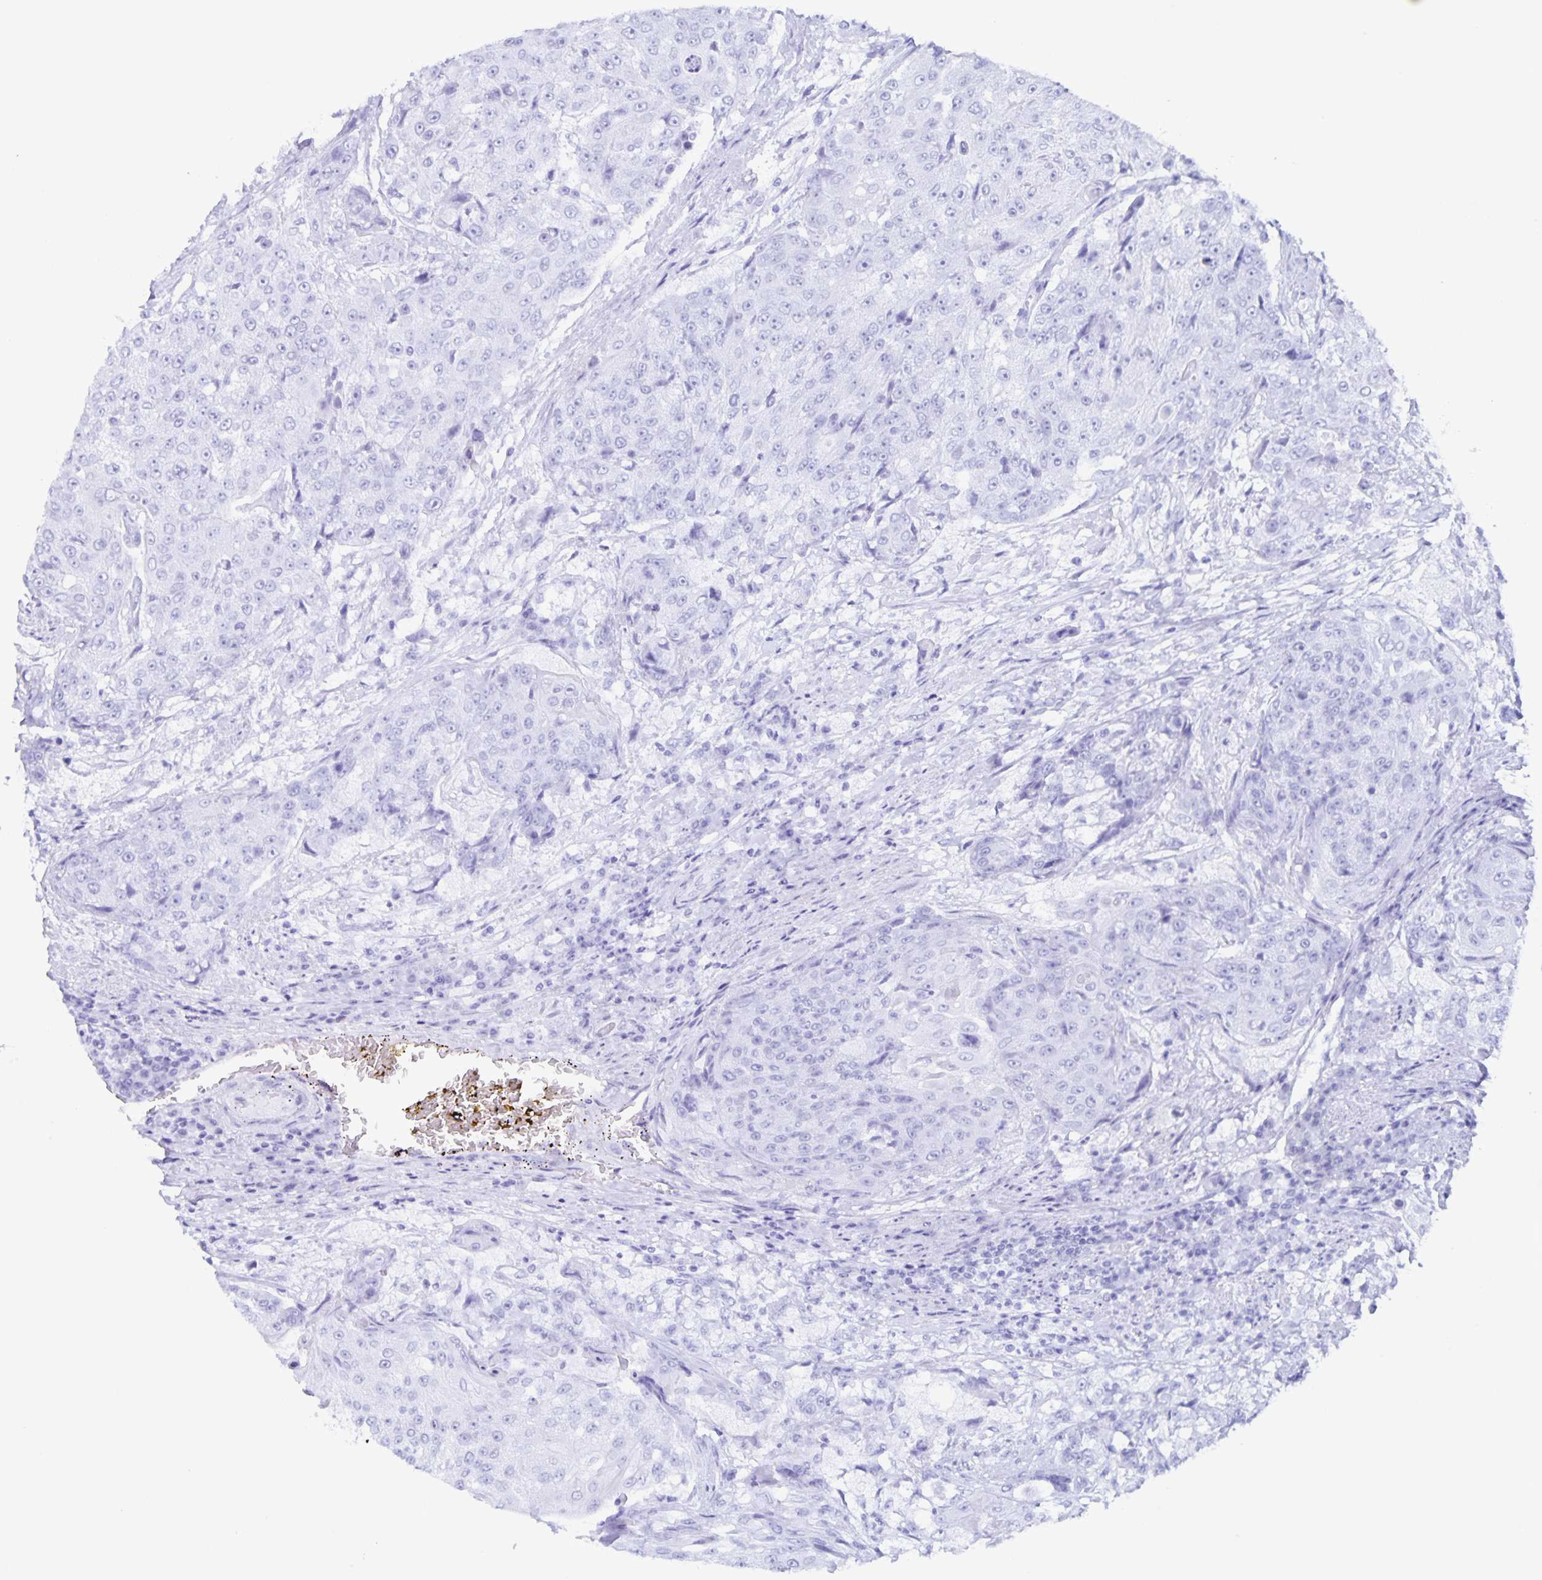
{"staining": {"intensity": "negative", "quantity": "none", "location": "none"}, "tissue": "urothelial cancer", "cell_type": "Tumor cells", "image_type": "cancer", "snomed": [{"axis": "morphology", "description": "Urothelial carcinoma, High grade"}, {"axis": "topography", "description": "Urinary bladder"}], "caption": "An immunohistochemistry image of urothelial cancer is shown. There is no staining in tumor cells of urothelial cancer.", "gene": "RPL36A", "patient": {"sex": "female", "age": 63}}